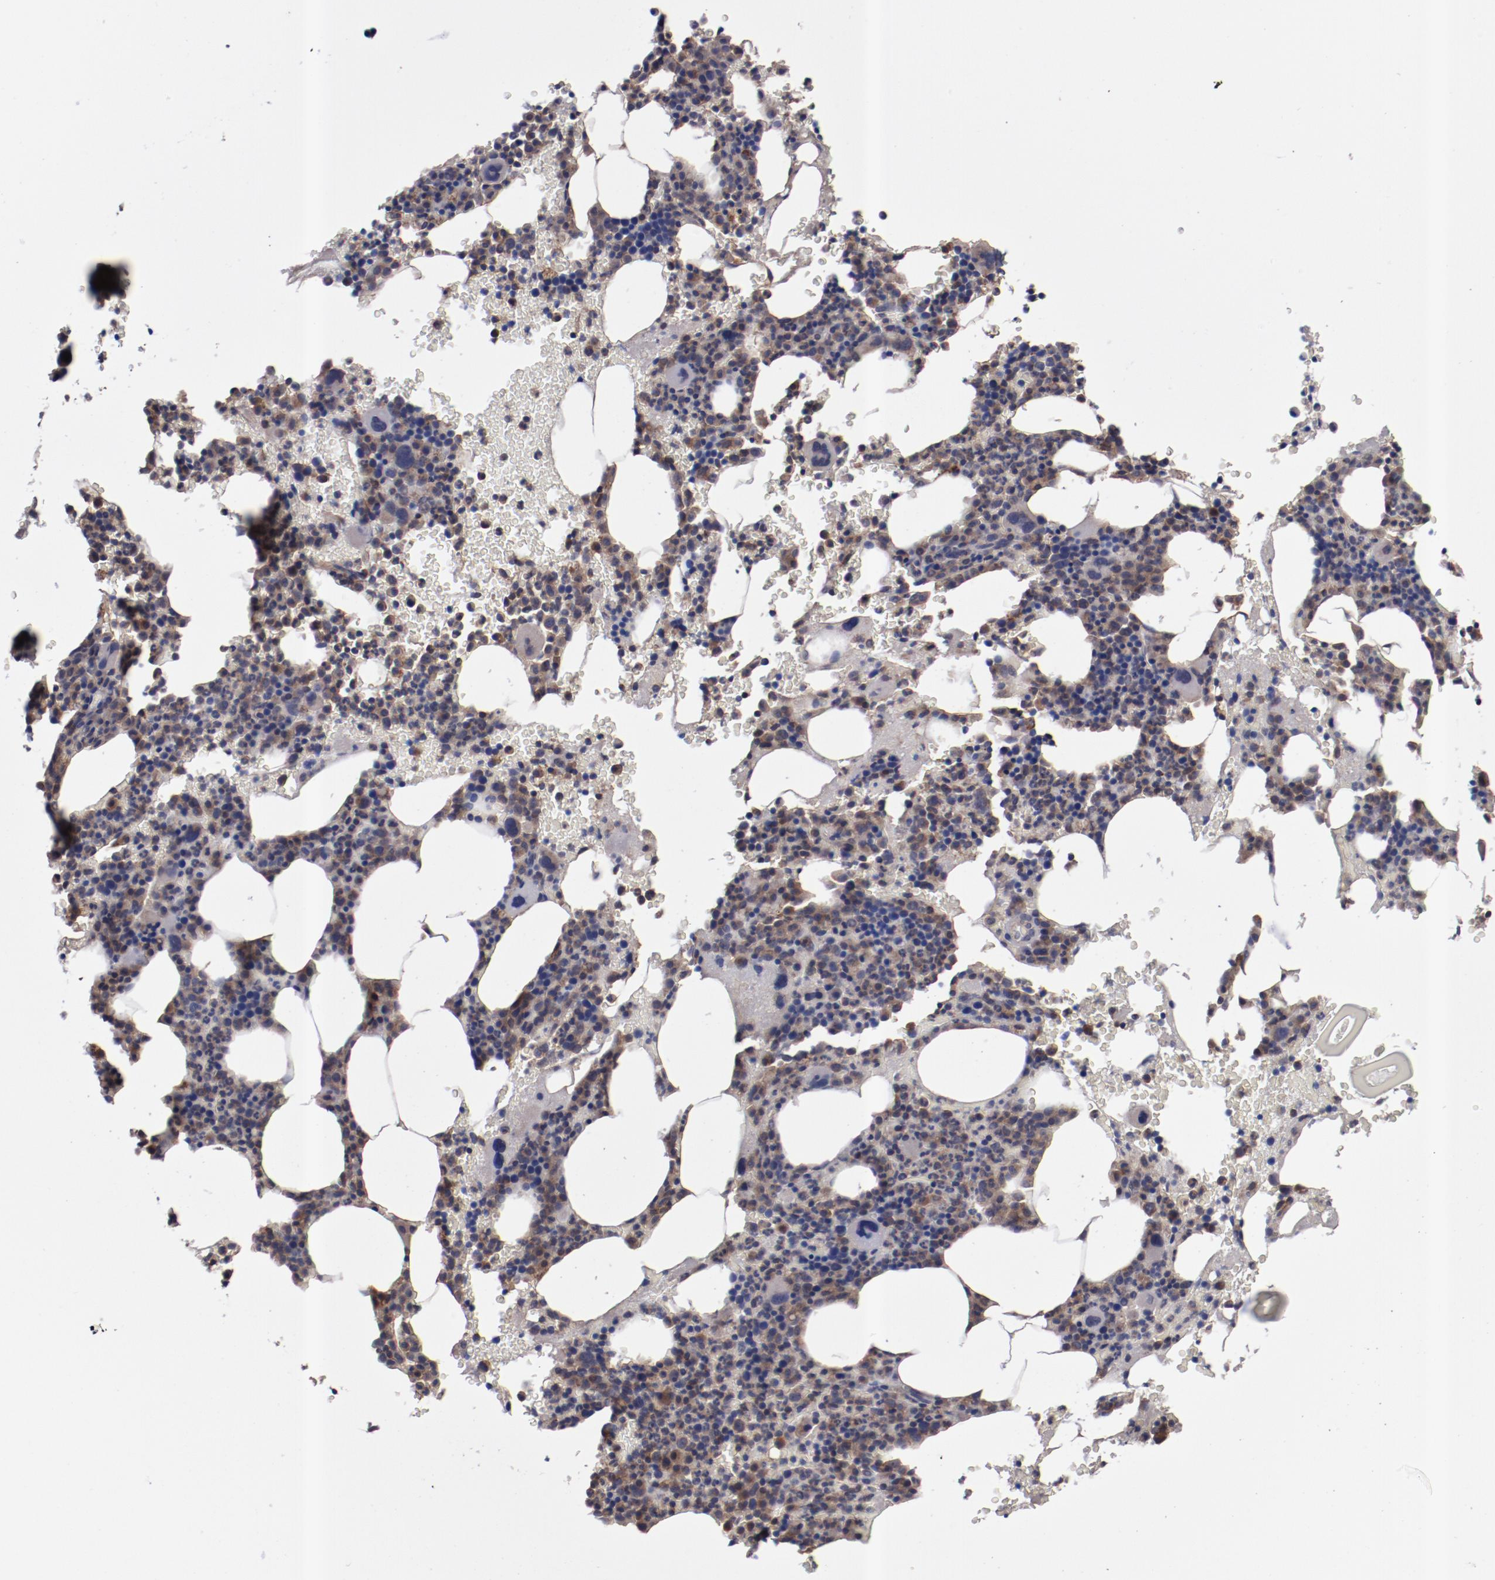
{"staining": {"intensity": "moderate", "quantity": "<25%", "location": "cytoplasmic/membranous"}, "tissue": "bone marrow", "cell_type": "Hematopoietic cells", "image_type": "normal", "snomed": [{"axis": "morphology", "description": "Normal tissue, NOS"}, {"axis": "topography", "description": "Bone marrow"}], "caption": "This image displays IHC staining of benign human bone marrow, with low moderate cytoplasmic/membranous positivity in approximately <25% of hematopoietic cells.", "gene": "DNAAF2", "patient": {"sex": "male", "age": 82}}